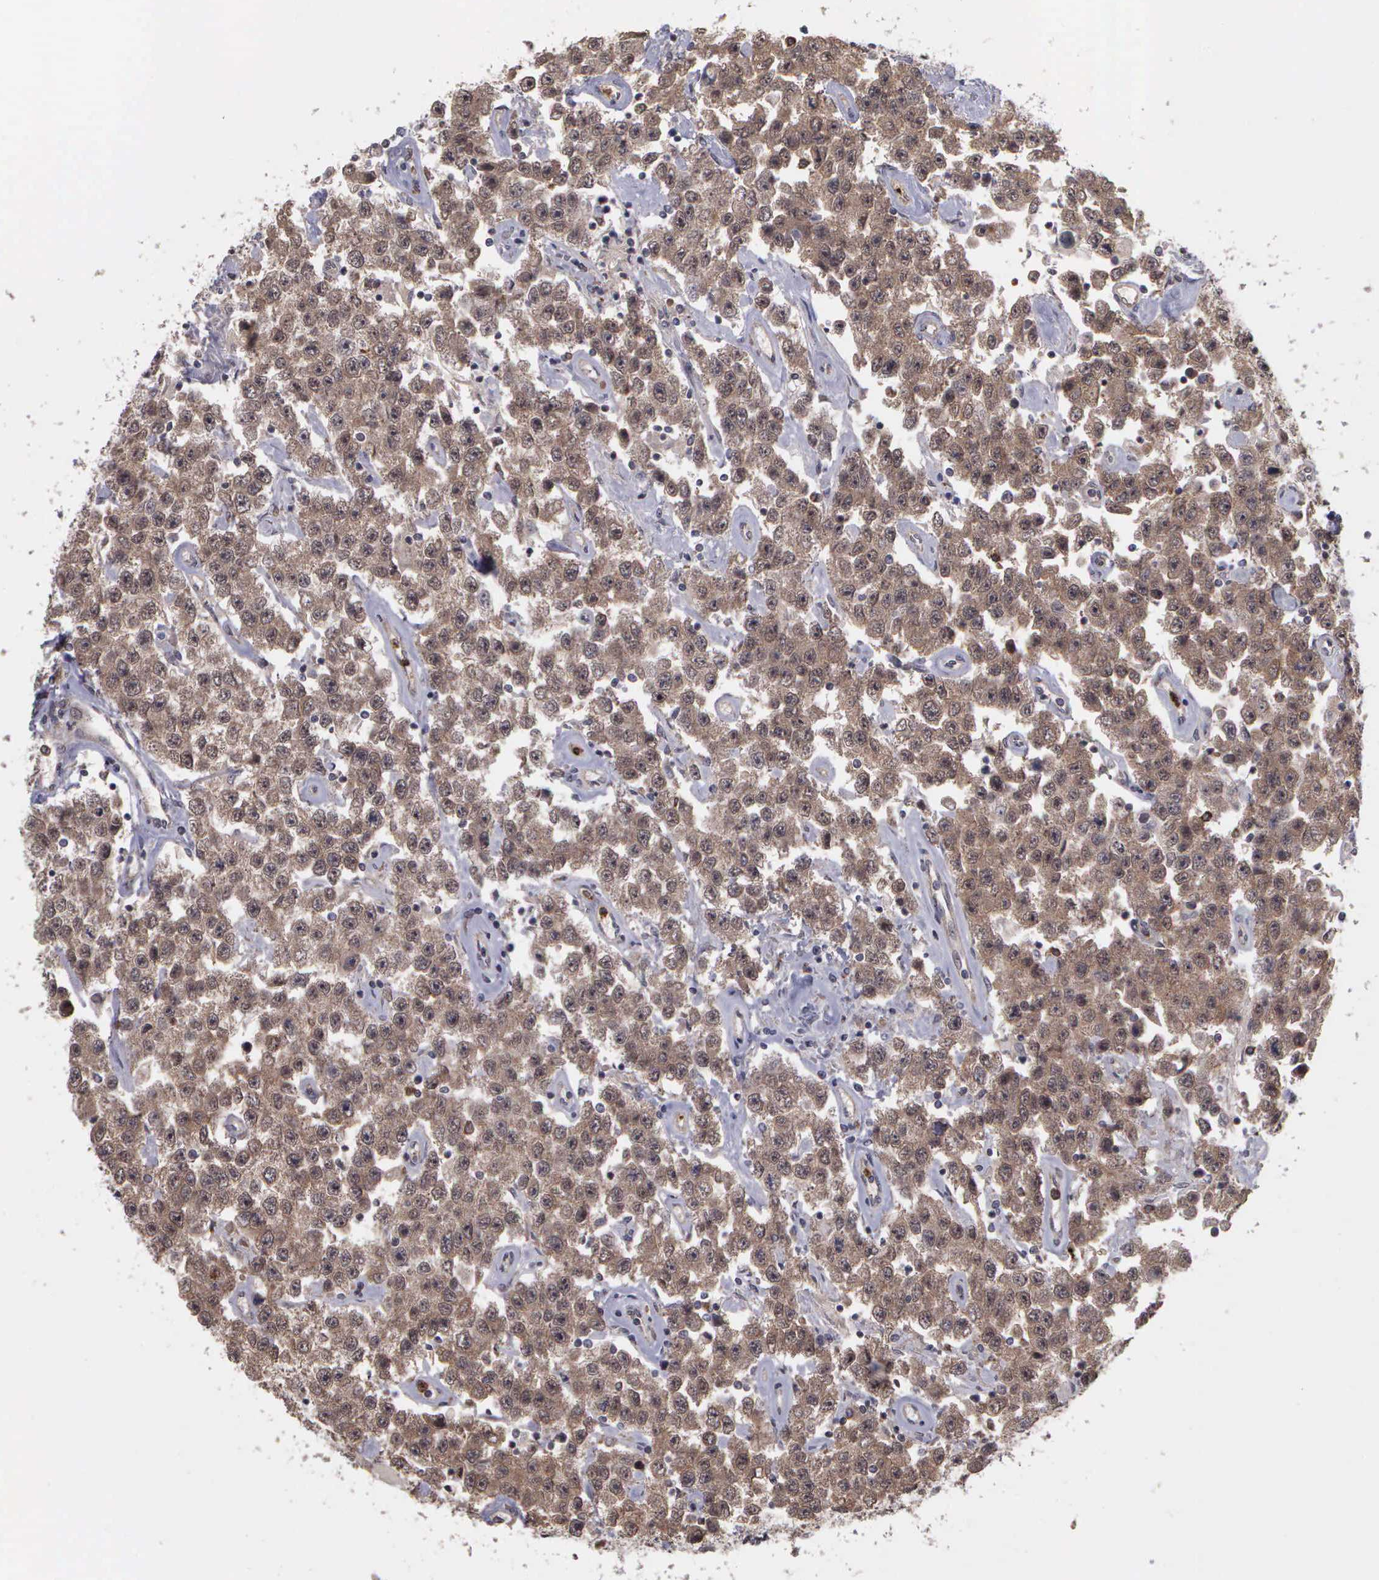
{"staining": {"intensity": "moderate", "quantity": "25%-75%", "location": "cytoplasmic/membranous"}, "tissue": "testis cancer", "cell_type": "Tumor cells", "image_type": "cancer", "snomed": [{"axis": "morphology", "description": "Seminoma, NOS"}, {"axis": "topography", "description": "Testis"}], "caption": "DAB immunohistochemical staining of seminoma (testis) exhibits moderate cytoplasmic/membranous protein expression in about 25%-75% of tumor cells. (Stains: DAB in brown, nuclei in blue, Microscopy: brightfield microscopy at high magnification).", "gene": "MAP3K9", "patient": {"sex": "male", "age": 52}}